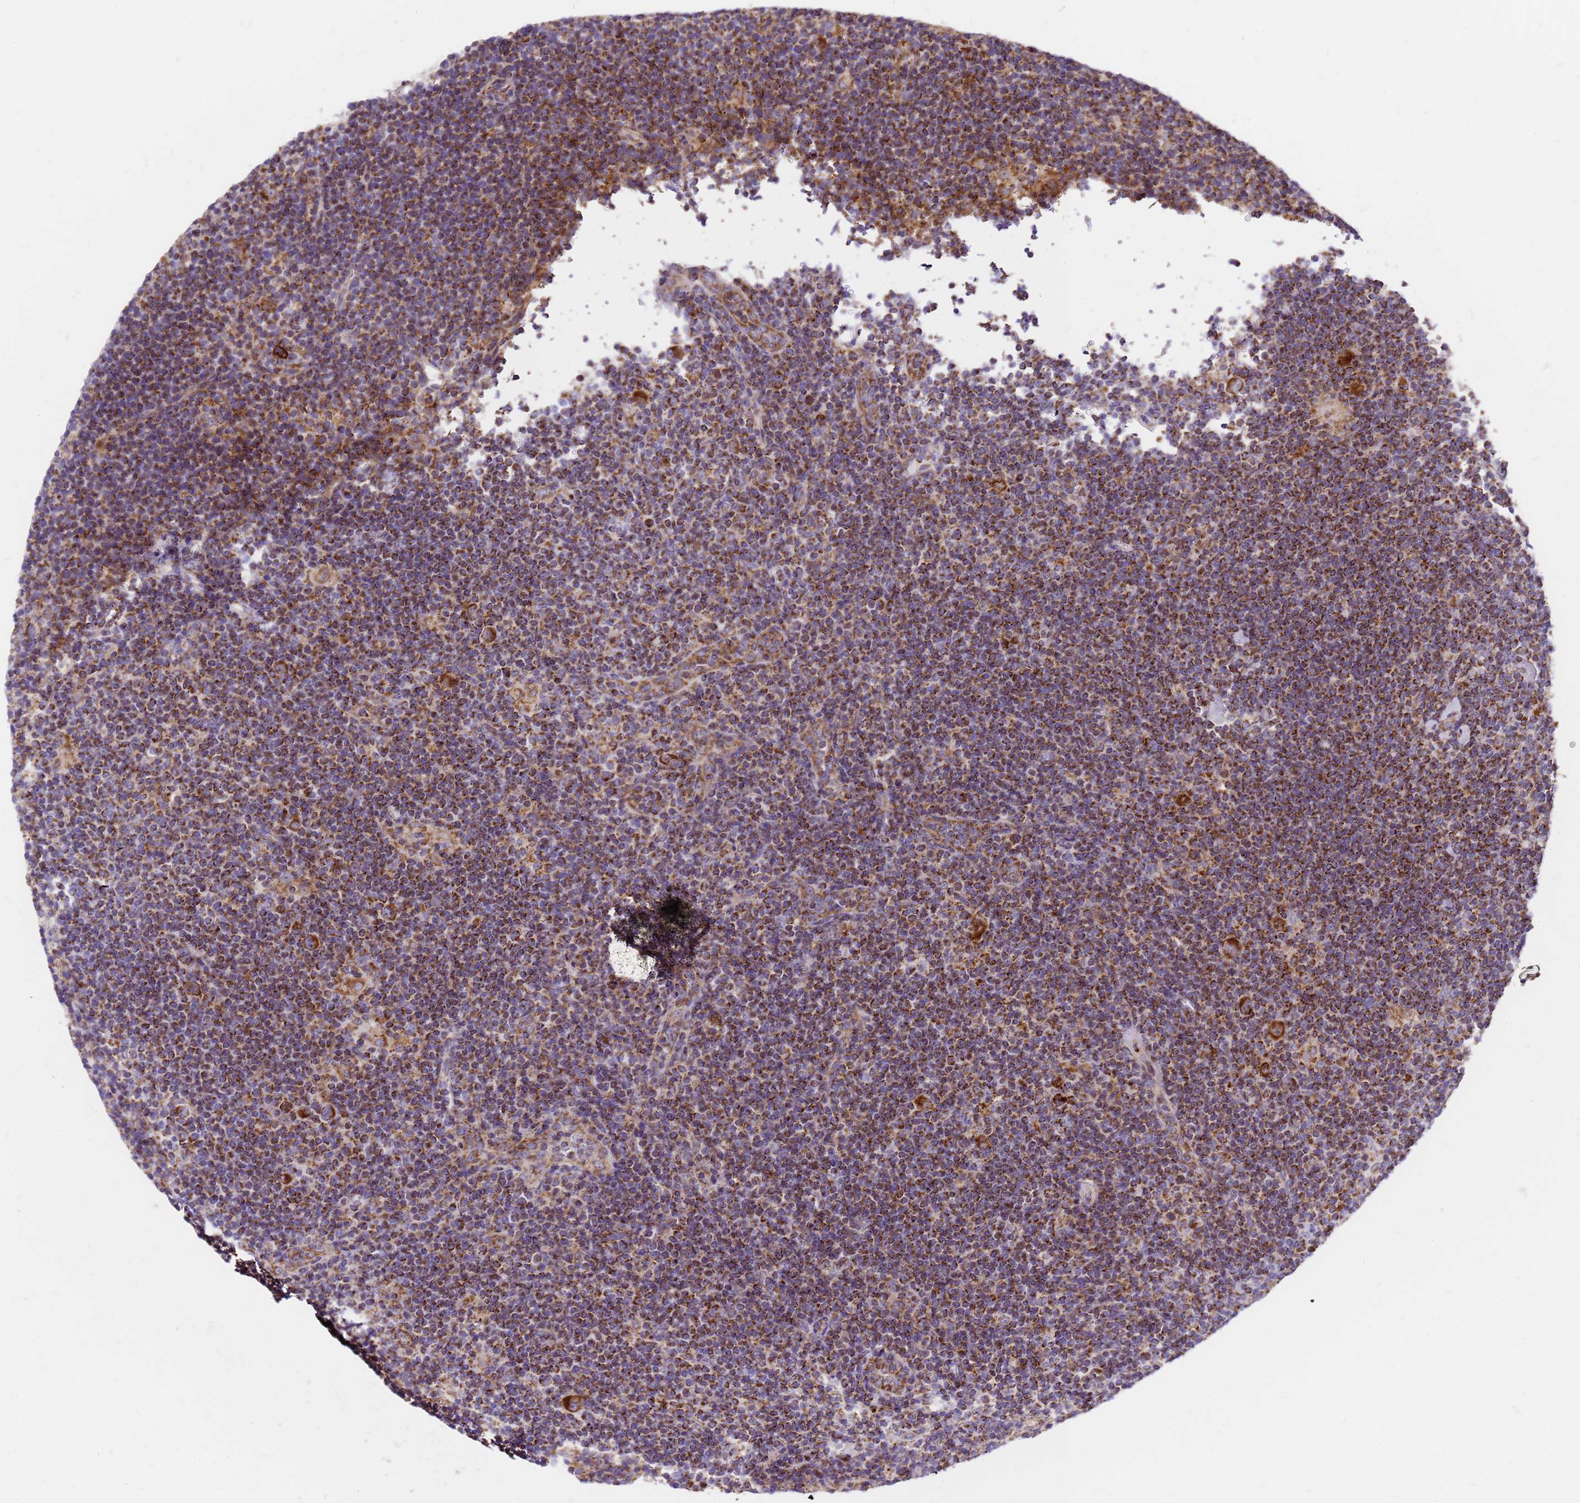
{"staining": {"intensity": "strong", "quantity": ">75%", "location": "cytoplasmic/membranous"}, "tissue": "lymphoma", "cell_type": "Tumor cells", "image_type": "cancer", "snomed": [{"axis": "morphology", "description": "Hodgkin's disease, NOS"}, {"axis": "topography", "description": "Lymph node"}], "caption": "Human Hodgkin's disease stained with a brown dye exhibits strong cytoplasmic/membranous positive expression in about >75% of tumor cells.", "gene": "MRPS26", "patient": {"sex": "female", "age": 57}}